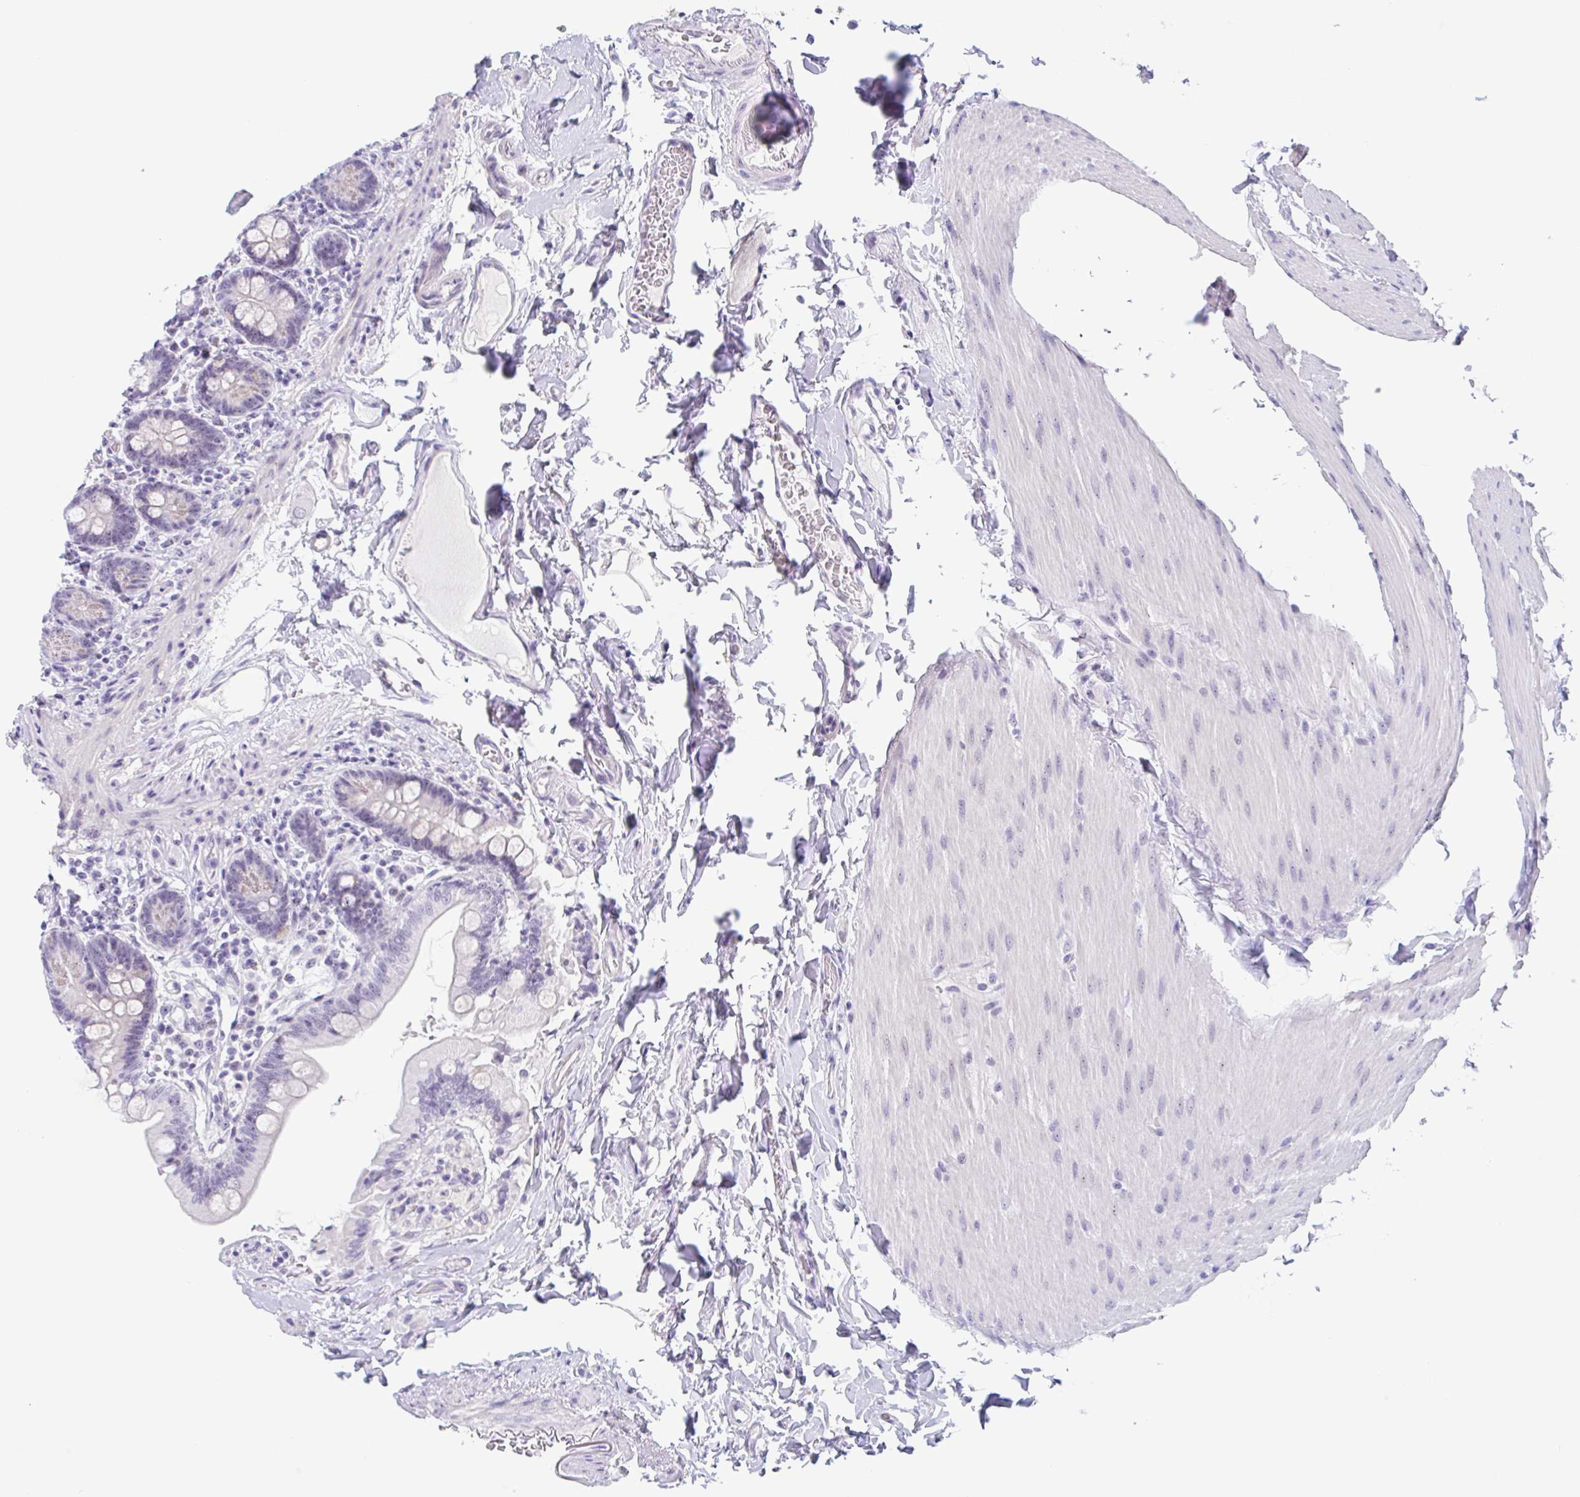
{"staining": {"intensity": "weak", "quantity": "25%-75%", "location": "nuclear"}, "tissue": "small intestine", "cell_type": "Glandular cells", "image_type": "normal", "snomed": [{"axis": "morphology", "description": "Normal tissue, NOS"}, {"axis": "topography", "description": "Small intestine"}], "caption": "Normal small intestine was stained to show a protein in brown. There is low levels of weak nuclear expression in approximately 25%-75% of glandular cells. The protein of interest is shown in brown color, while the nuclei are stained blue.", "gene": "LENG9", "patient": {"sex": "female", "age": 64}}